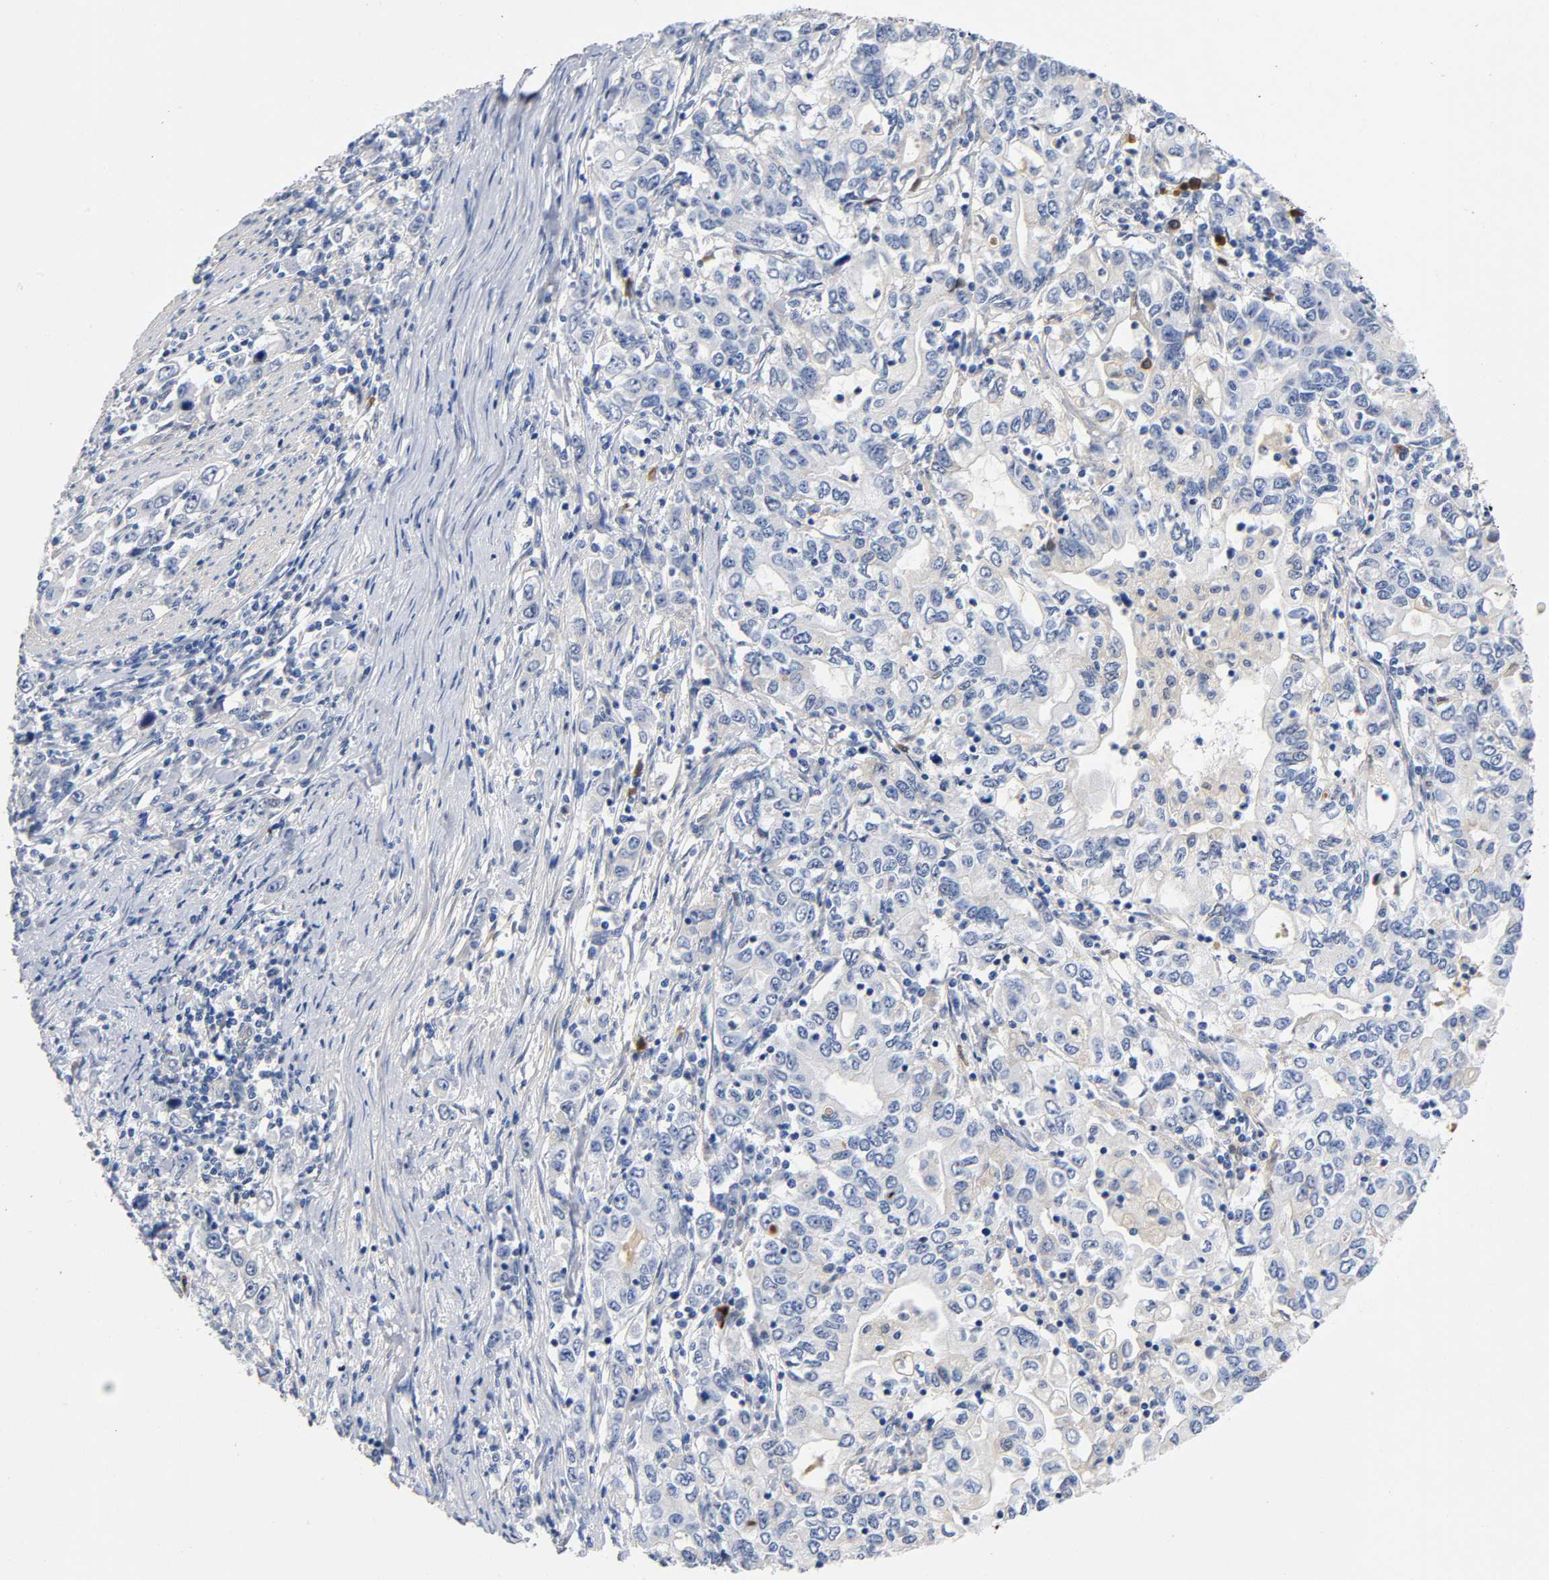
{"staining": {"intensity": "negative", "quantity": "none", "location": "none"}, "tissue": "stomach cancer", "cell_type": "Tumor cells", "image_type": "cancer", "snomed": [{"axis": "morphology", "description": "Adenocarcinoma, NOS"}, {"axis": "topography", "description": "Stomach, lower"}], "caption": "A high-resolution photomicrograph shows immunohistochemistry (IHC) staining of adenocarcinoma (stomach), which reveals no significant expression in tumor cells.", "gene": "TNC", "patient": {"sex": "female", "age": 72}}